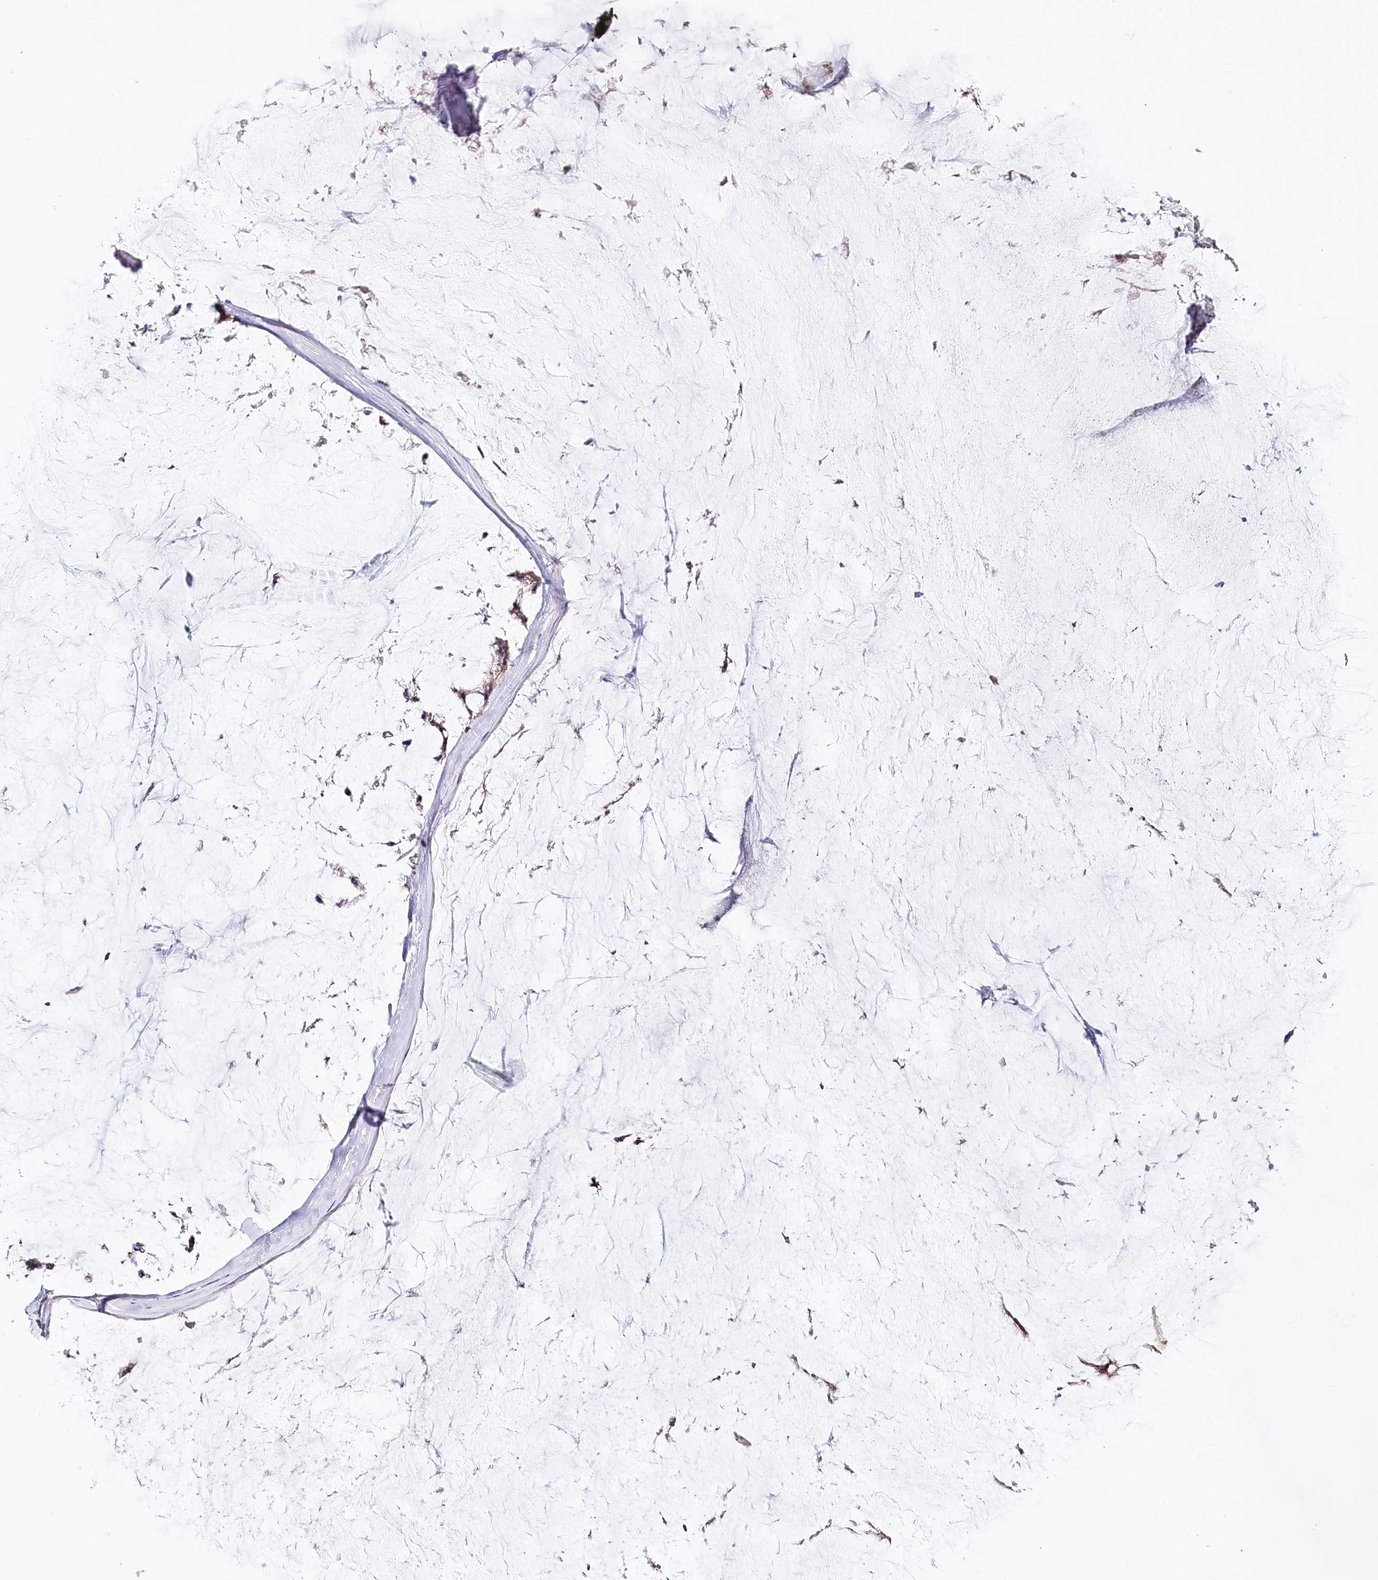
{"staining": {"intensity": "weak", "quantity": "<25%", "location": "cytoplasmic/membranous"}, "tissue": "ovarian cancer", "cell_type": "Tumor cells", "image_type": "cancer", "snomed": [{"axis": "morphology", "description": "Cystadenocarcinoma, mucinous, NOS"}, {"axis": "topography", "description": "Ovary"}], "caption": "Immunohistochemistry (IHC) image of neoplastic tissue: ovarian cancer (mucinous cystadenocarcinoma) stained with DAB demonstrates no significant protein expression in tumor cells. (Stains: DAB immunohistochemistry (IHC) with hematoxylin counter stain, Microscopy: brightfield microscopy at high magnification).", "gene": "DAPK1", "patient": {"sex": "female", "age": 39}}